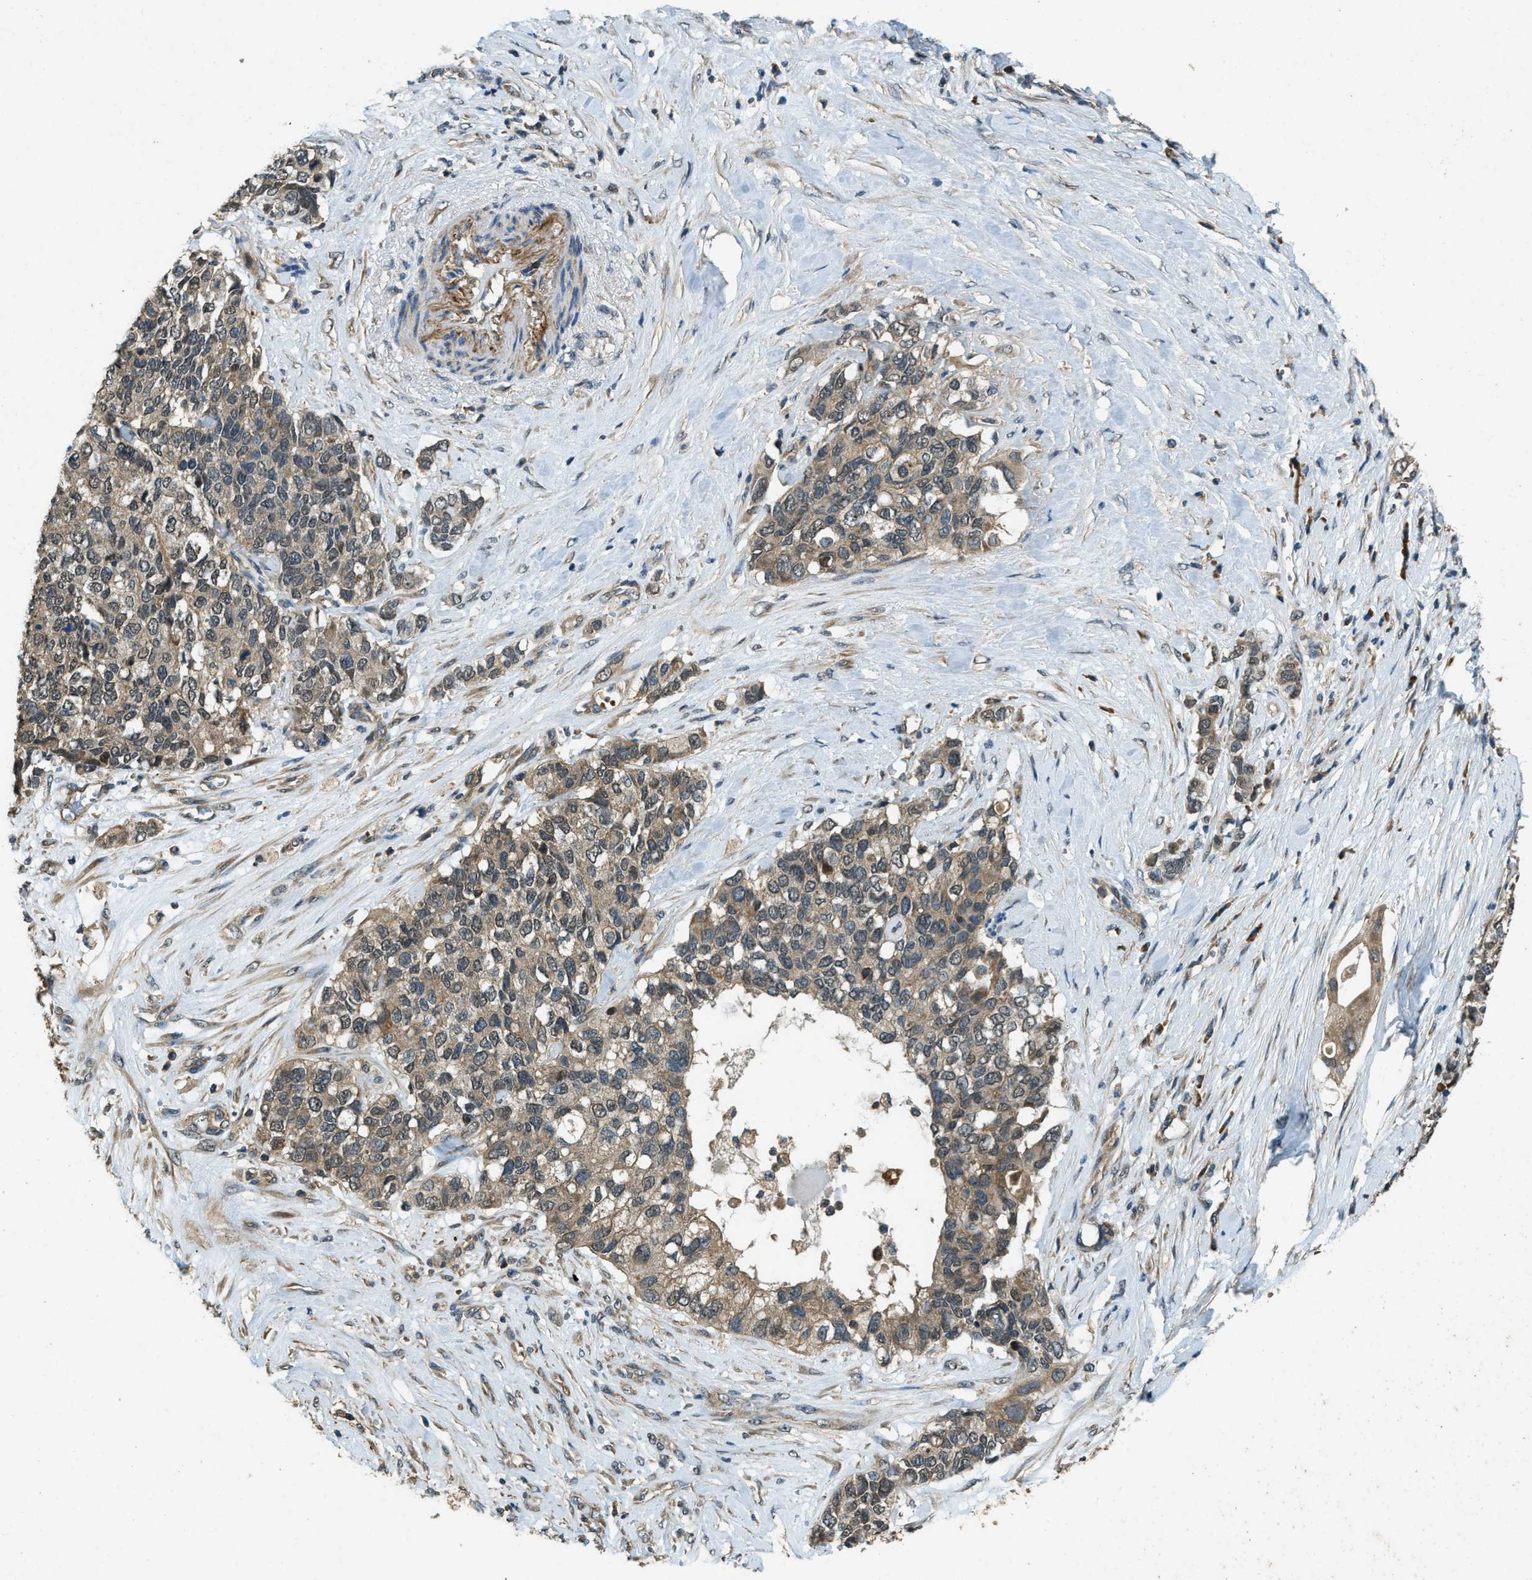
{"staining": {"intensity": "weak", "quantity": "25%-75%", "location": "cytoplasmic/membranous"}, "tissue": "pancreatic cancer", "cell_type": "Tumor cells", "image_type": "cancer", "snomed": [{"axis": "morphology", "description": "Adenocarcinoma, NOS"}, {"axis": "topography", "description": "Pancreas"}], "caption": "The photomicrograph displays a brown stain indicating the presence of a protein in the cytoplasmic/membranous of tumor cells in pancreatic cancer. Nuclei are stained in blue.", "gene": "ATP8B1", "patient": {"sex": "female", "age": 56}}